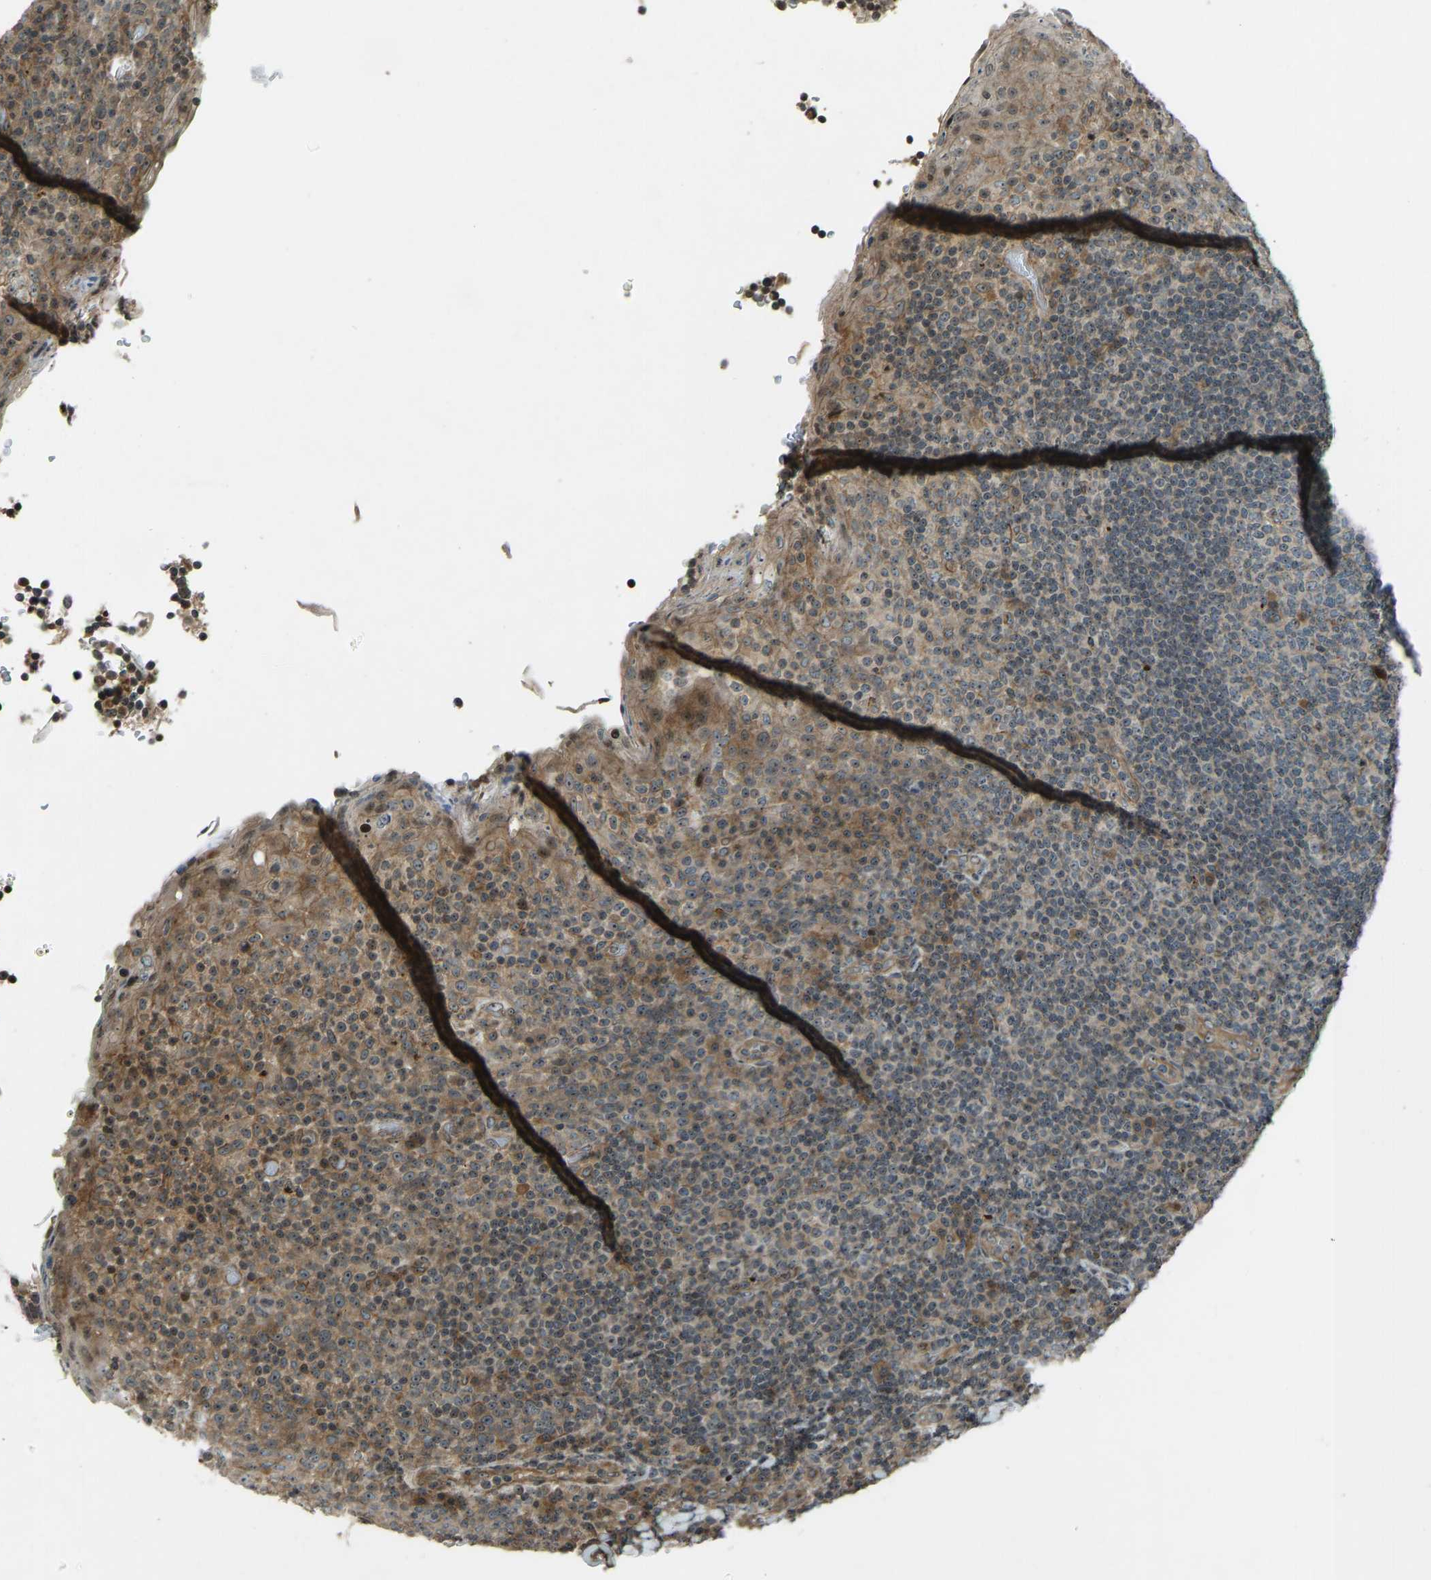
{"staining": {"intensity": "moderate", "quantity": "25%-75%", "location": "cytoplasmic/membranous"}, "tissue": "tonsil", "cell_type": "Germinal center cells", "image_type": "normal", "snomed": [{"axis": "morphology", "description": "Normal tissue, NOS"}, {"axis": "topography", "description": "Tonsil"}], "caption": "Immunohistochemical staining of unremarkable tonsil displays 25%-75% levels of moderate cytoplasmic/membranous protein expression in approximately 25%-75% of germinal center cells. (DAB IHC with brightfield microscopy, high magnification).", "gene": "SVOPL", "patient": {"sex": "male", "age": 17}}